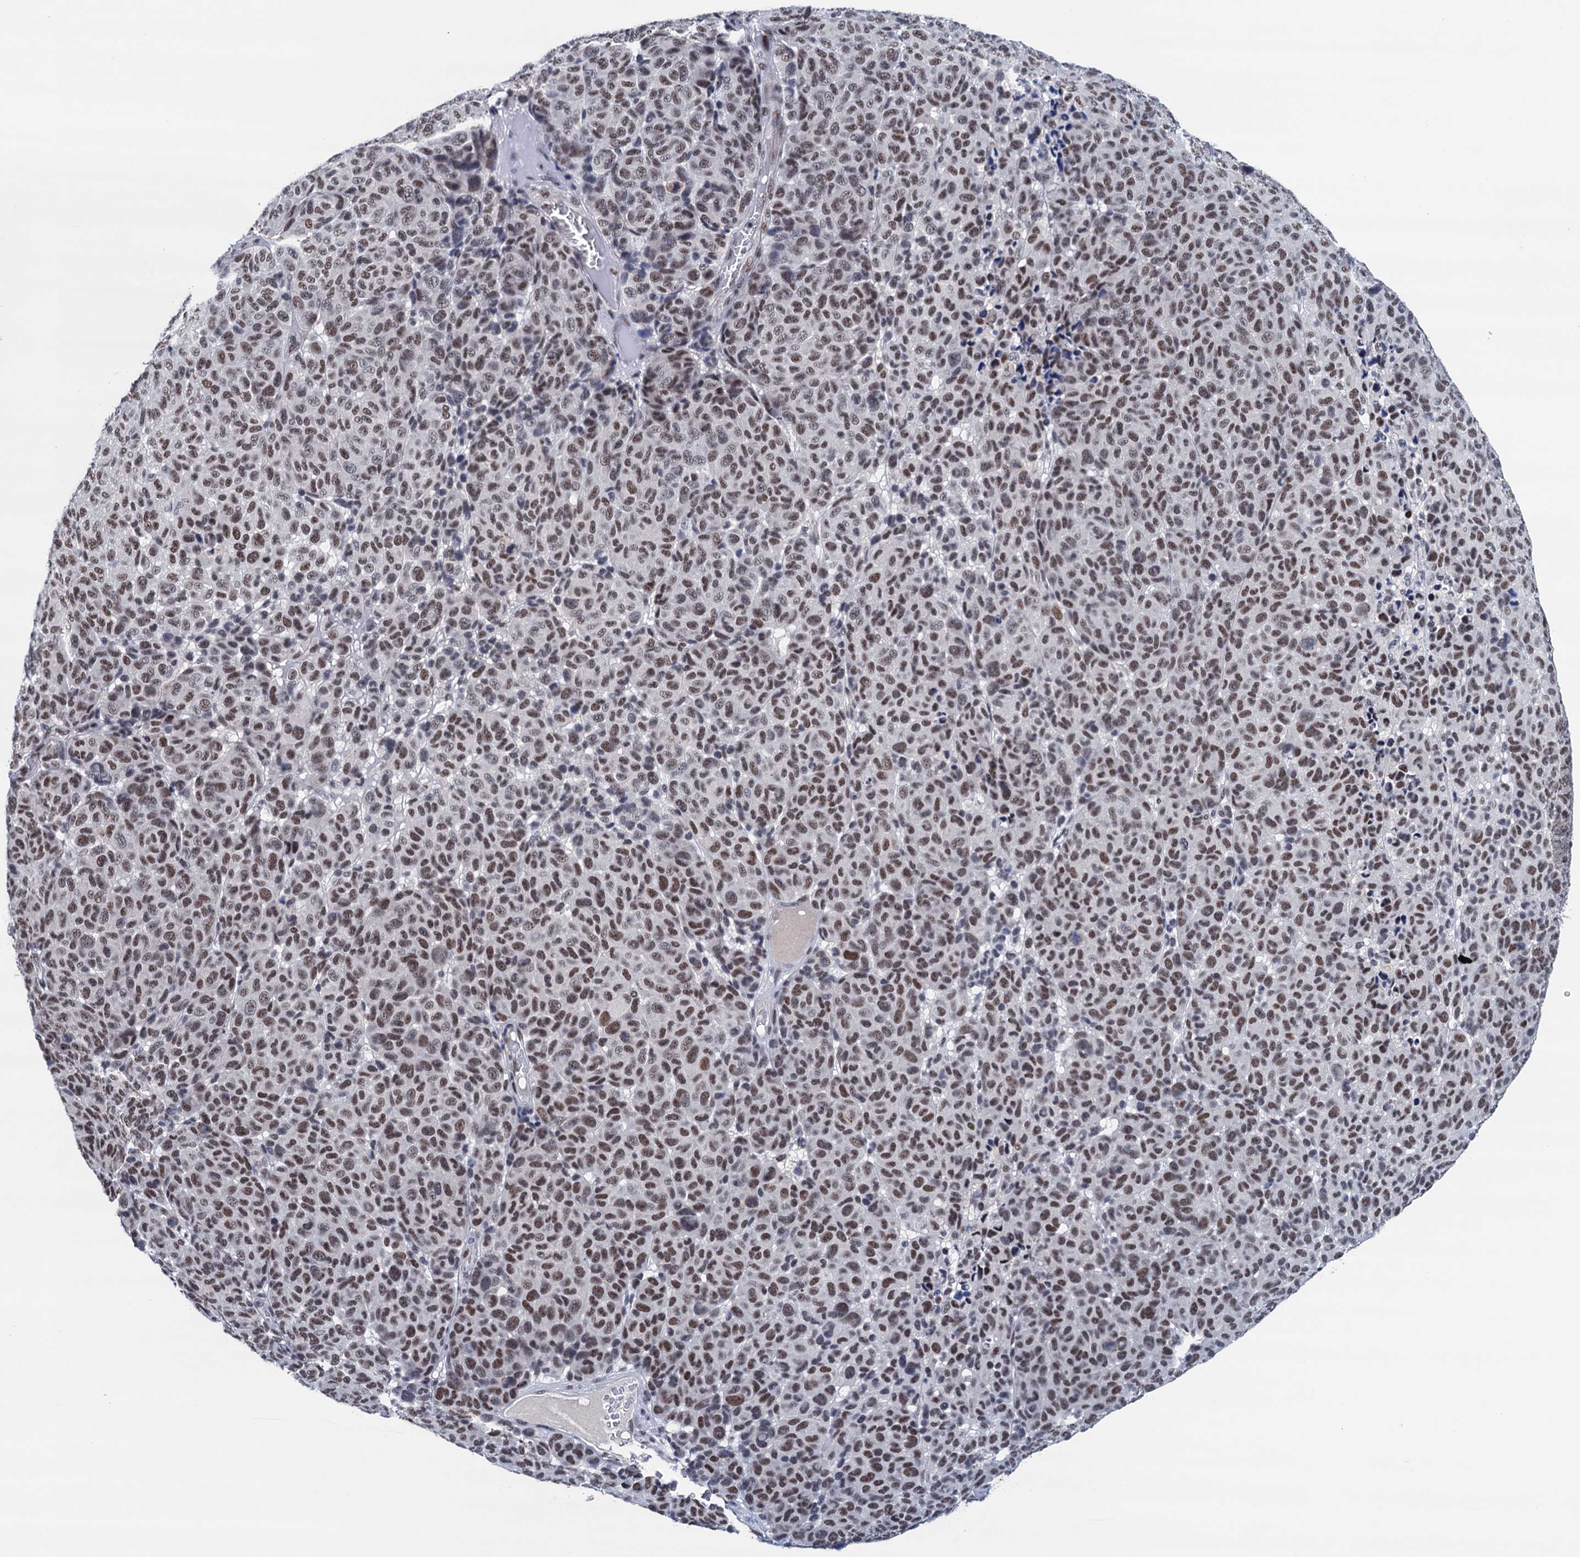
{"staining": {"intensity": "moderate", "quantity": ">75%", "location": "nuclear"}, "tissue": "melanoma", "cell_type": "Tumor cells", "image_type": "cancer", "snomed": [{"axis": "morphology", "description": "Malignant melanoma, NOS"}, {"axis": "topography", "description": "Skin"}], "caption": "The micrograph displays staining of malignant melanoma, revealing moderate nuclear protein staining (brown color) within tumor cells.", "gene": "FNBP4", "patient": {"sex": "male", "age": 49}}